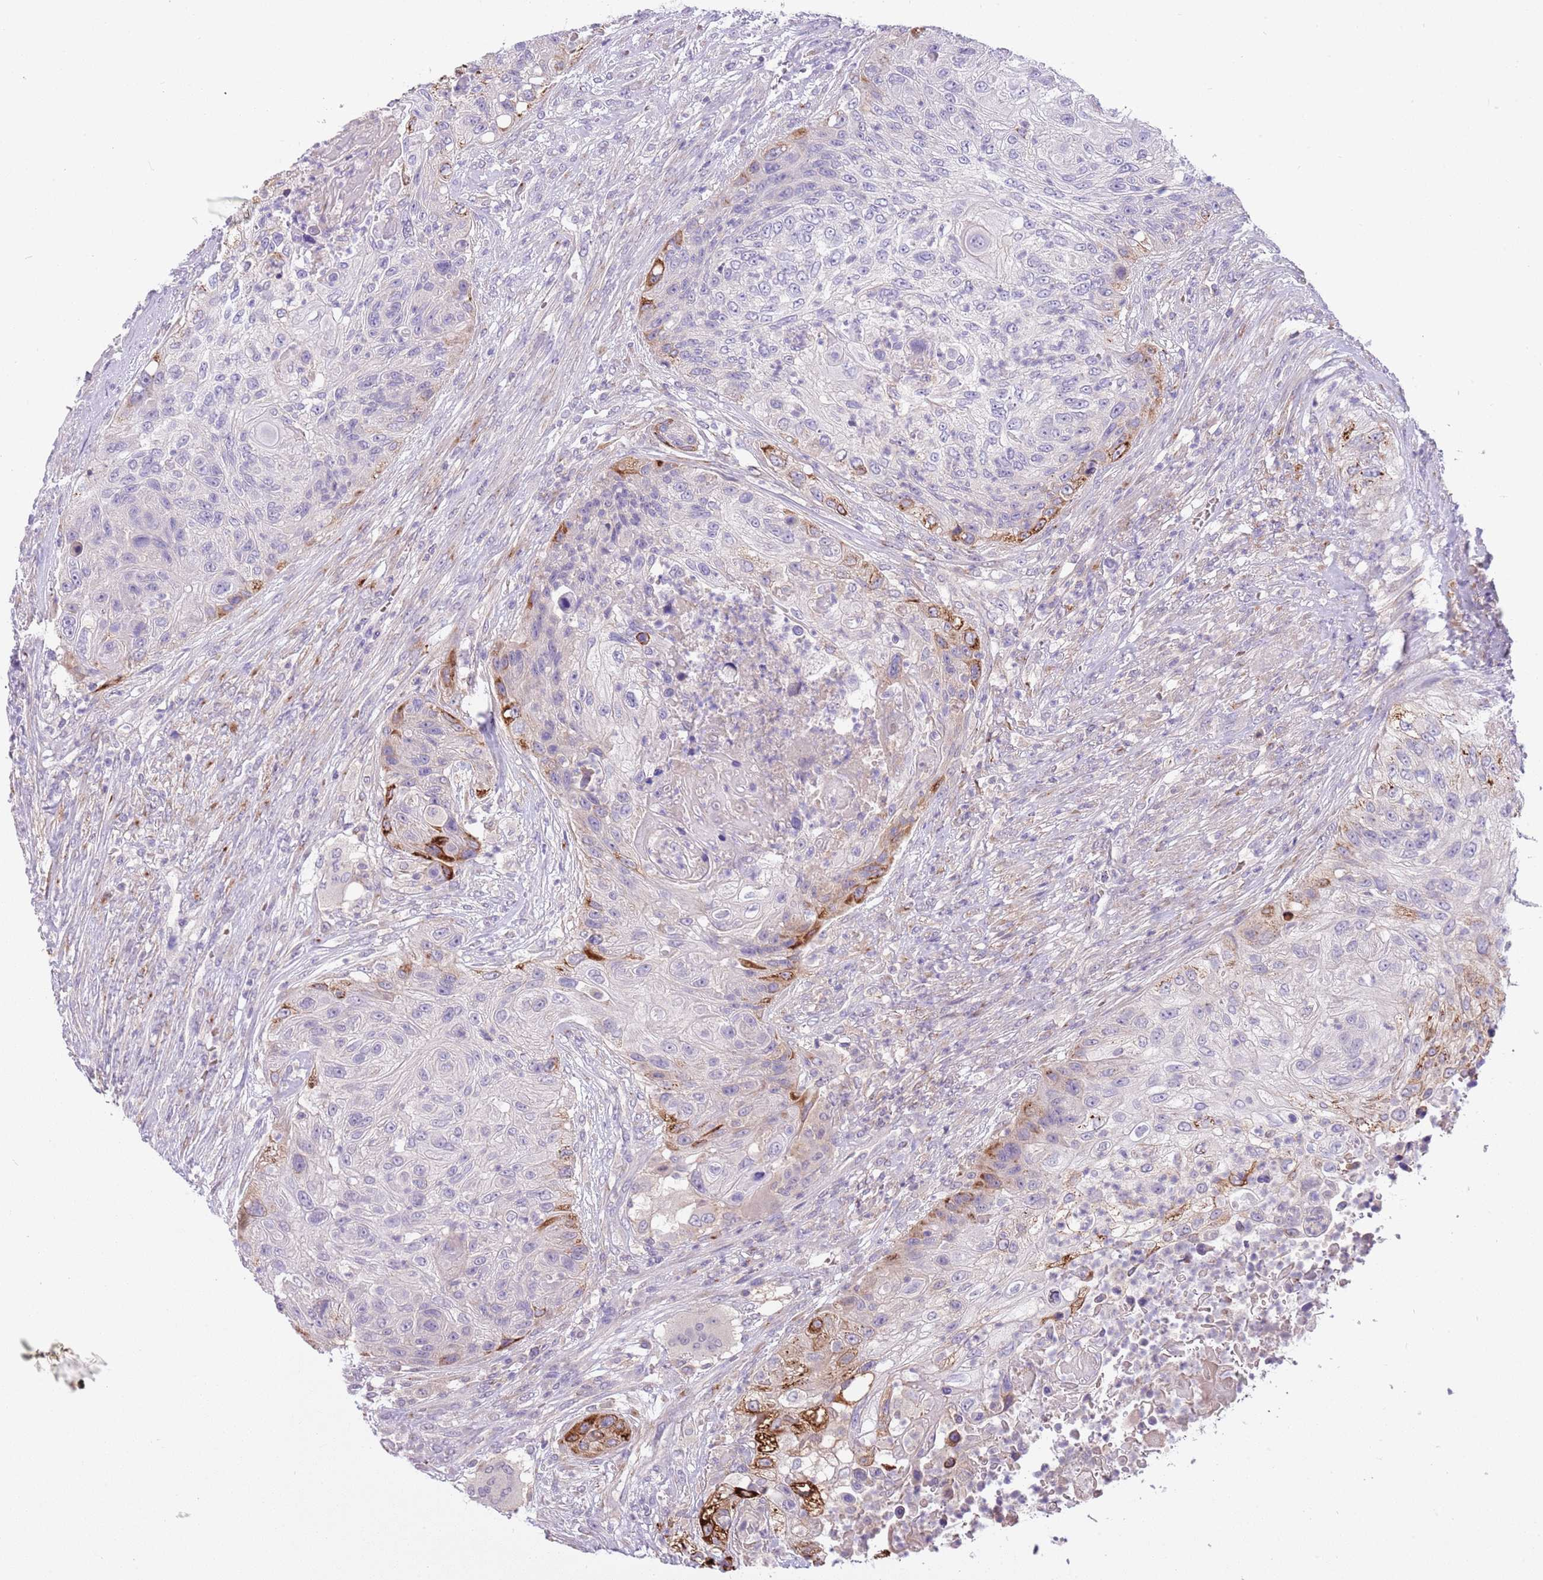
{"staining": {"intensity": "strong", "quantity": "<25%", "location": "cytoplasmic/membranous"}, "tissue": "urothelial cancer", "cell_type": "Tumor cells", "image_type": "cancer", "snomed": [{"axis": "morphology", "description": "Urothelial carcinoma, High grade"}, {"axis": "topography", "description": "Urinary bladder"}], "caption": "High-grade urothelial carcinoma stained for a protein (brown) reveals strong cytoplasmic/membranous positive staining in about <25% of tumor cells.", "gene": "CFAP73", "patient": {"sex": "female", "age": 60}}